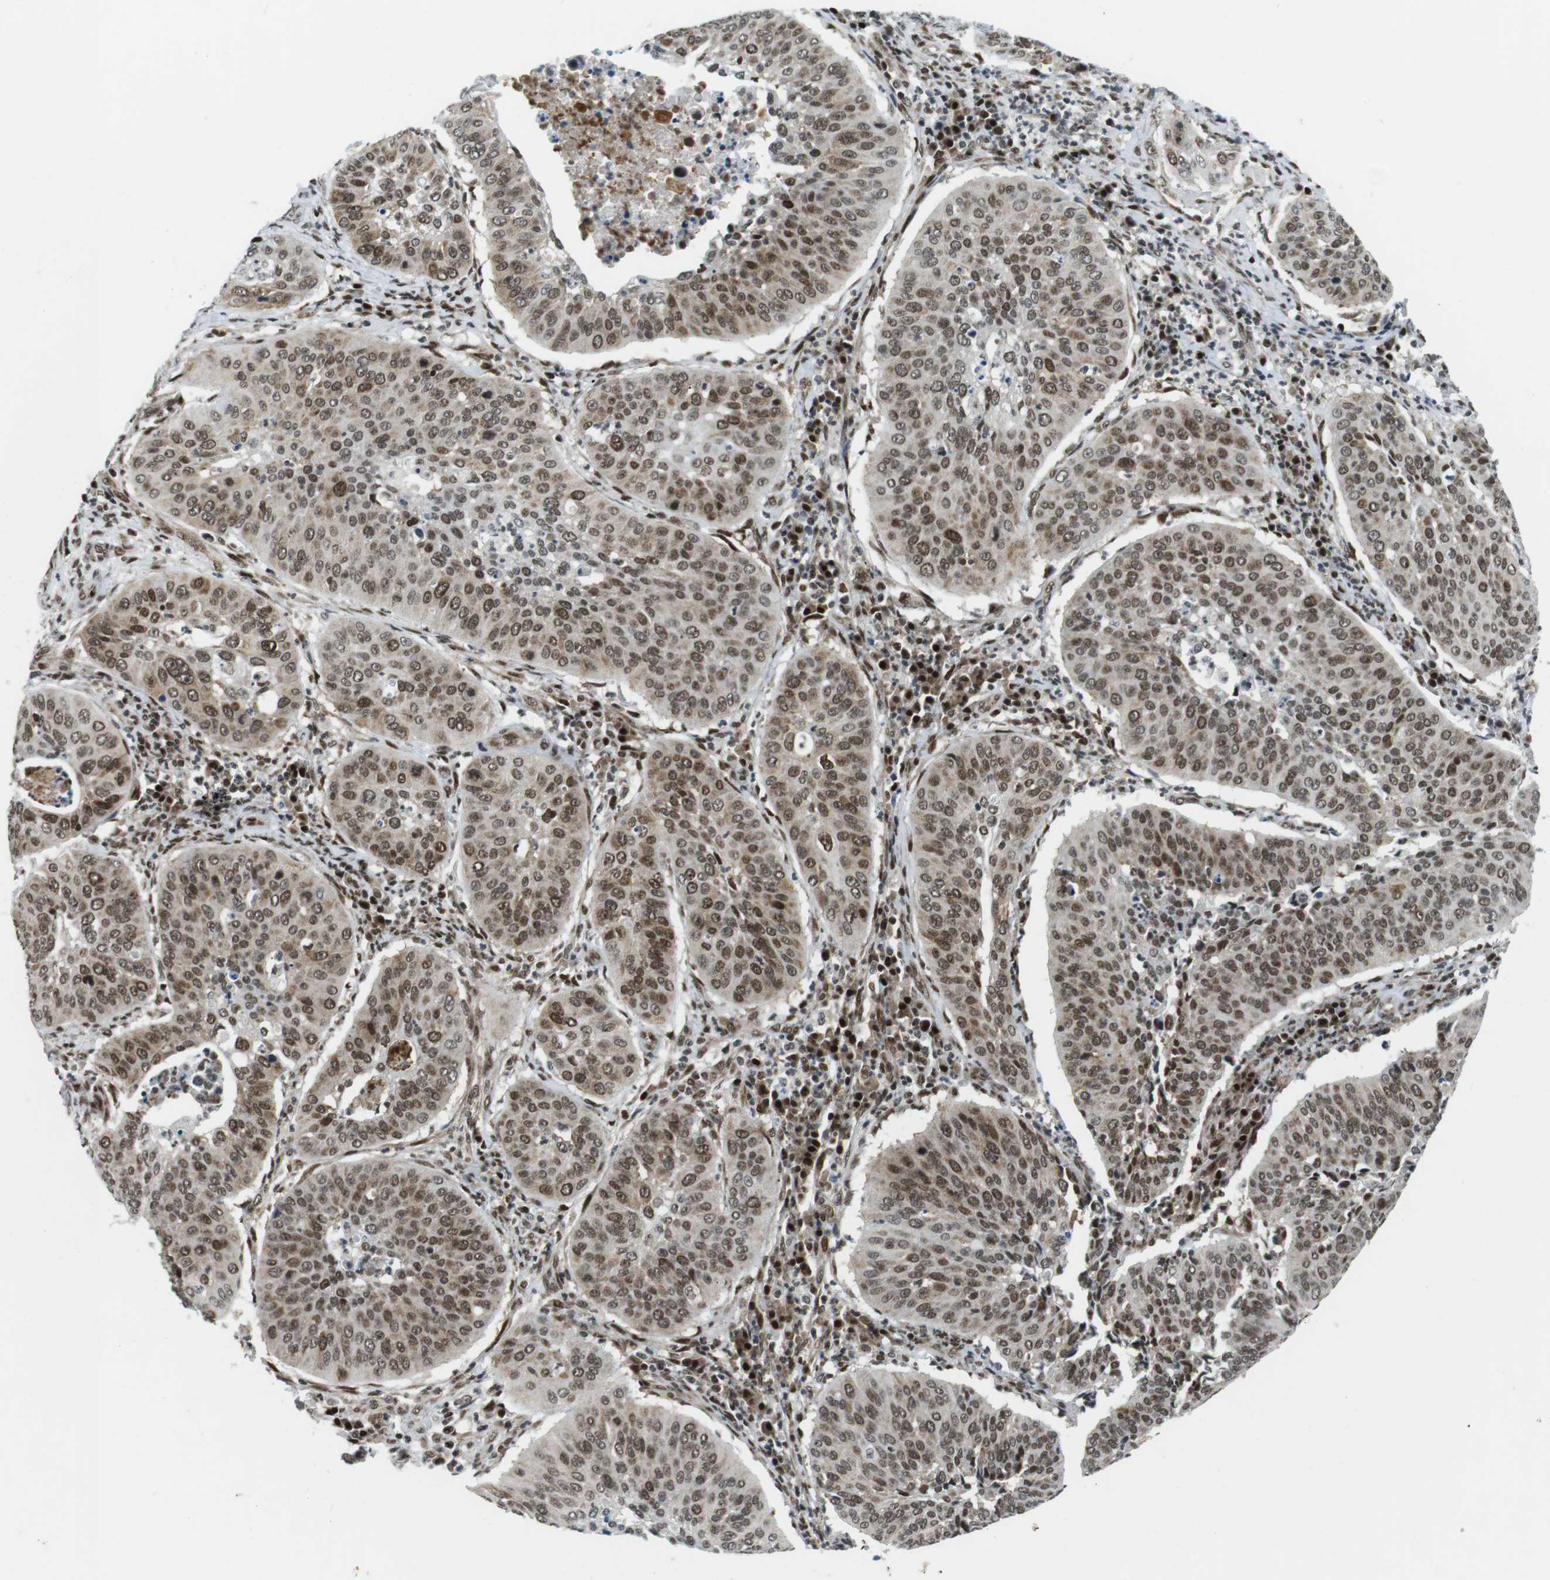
{"staining": {"intensity": "moderate", "quantity": ">75%", "location": "cytoplasmic/membranous,nuclear"}, "tissue": "cervical cancer", "cell_type": "Tumor cells", "image_type": "cancer", "snomed": [{"axis": "morphology", "description": "Normal tissue, NOS"}, {"axis": "morphology", "description": "Squamous cell carcinoma, NOS"}, {"axis": "topography", "description": "Cervix"}], "caption": "Immunohistochemistry (IHC) of human squamous cell carcinoma (cervical) reveals medium levels of moderate cytoplasmic/membranous and nuclear expression in approximately >75% of tumor cells.", "gene": "CDC27", "patient": {"sex": "female", "age": 39}}